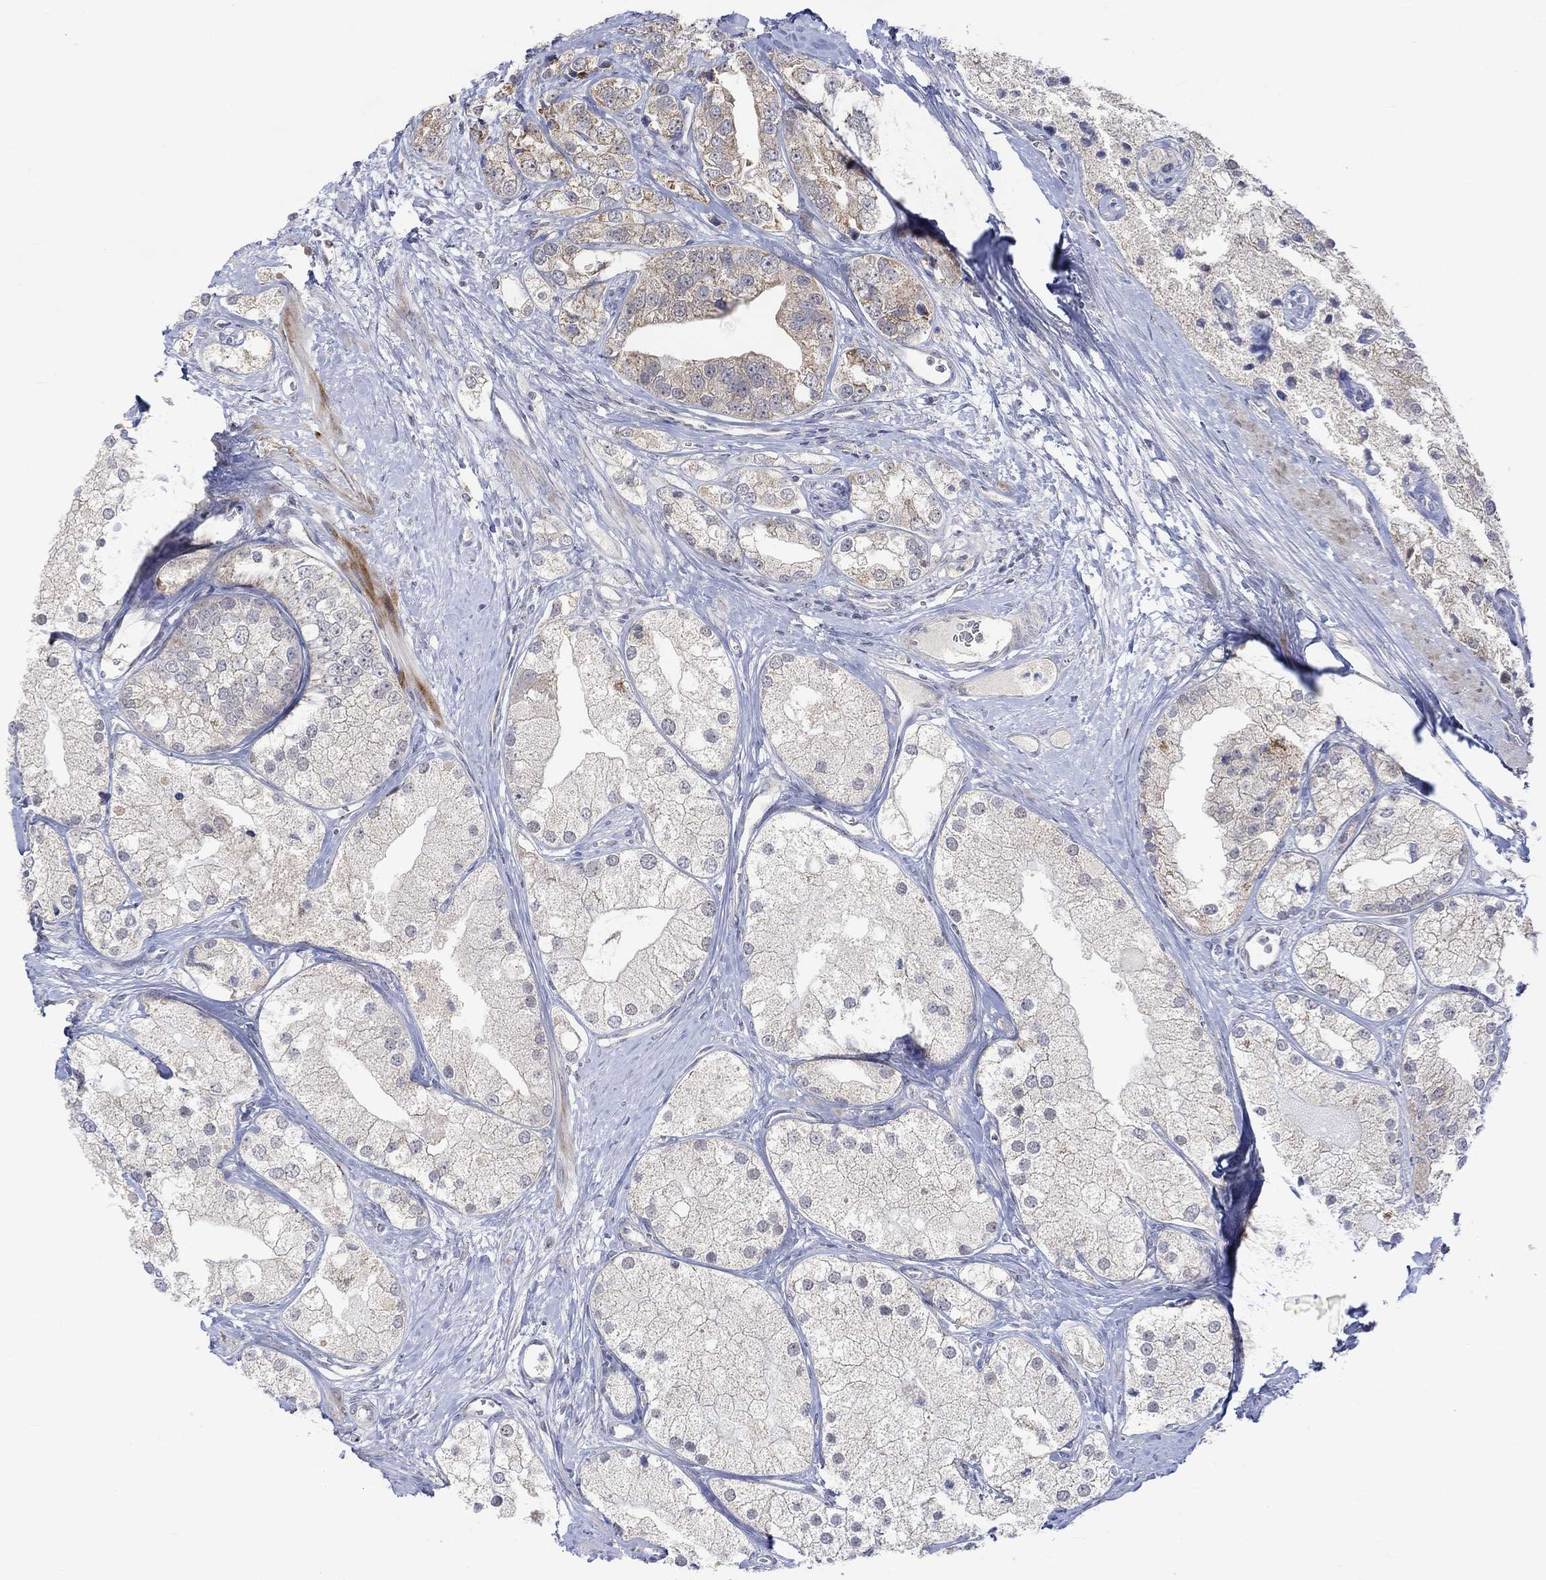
{"staining": {"intensity": "weak", "quantity": "<25%", "location": "cytoplasmic/membranous"}, "tissue": "prostate cancer", "cell_type": "Tumor cells", "image_type": "cancer", "snomed": [{"axis": "morphology", "description": "Adenocarcinoma, NOS"}, {"axis": "topography", "description": "Prostate and seminal vesicle, NOS"}, {"axis": "topography", "description": "Prostate"}], "caption": "The micrograph demonstrates no significant positivity in tumor cells of prostate adenocarcinoma.", "gene": "SLC48A1", "patient": {"sex": "male", "age": 79}}